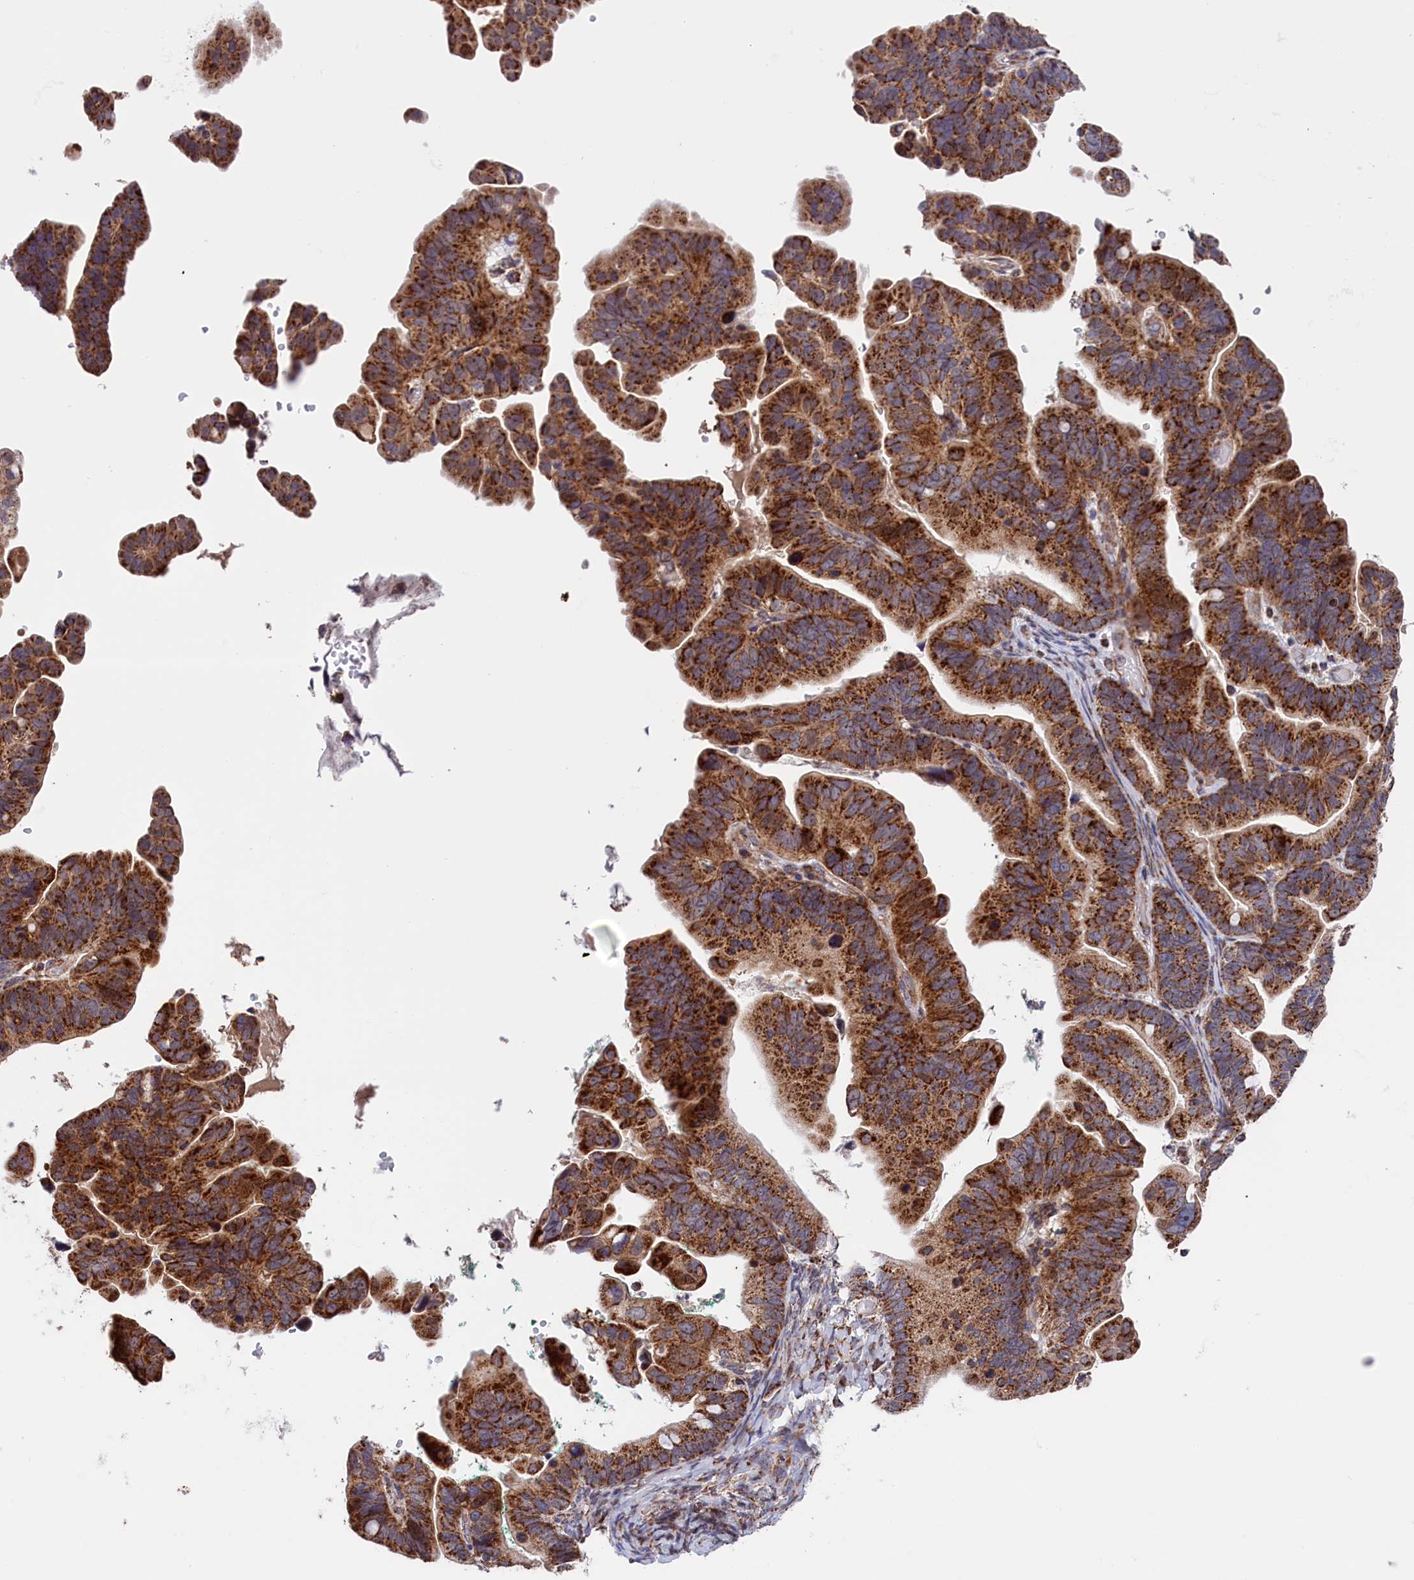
{"staining": {"intensity": "strong", "quantity": ">75%", "location": "cytoplasmic/membranous"}, "tissue": "ovarian cancer", "cell_type": "Tumor cells", "image_type": "cancer", "snomed": [{"axis": "morphology", "description": "Cystadenocarcinoma, serous, NOS"}, {"axis": "topography", "description": "Ovary"}], "caption": "Immunohistochemical staining of ovarian cancer (serous cystadenocarcinoma) reveals high levels of strong cytoplasmic/membranous staining in about >75% of tumor cells. The staining was performed using DAB (3,3'-diaminobenzidine), with brown indicating positive protein expression. Nuclei are stained blue with hematoxylin.", "gene": "TIMM44", "patient": {"sex": "female", "age": 56}}